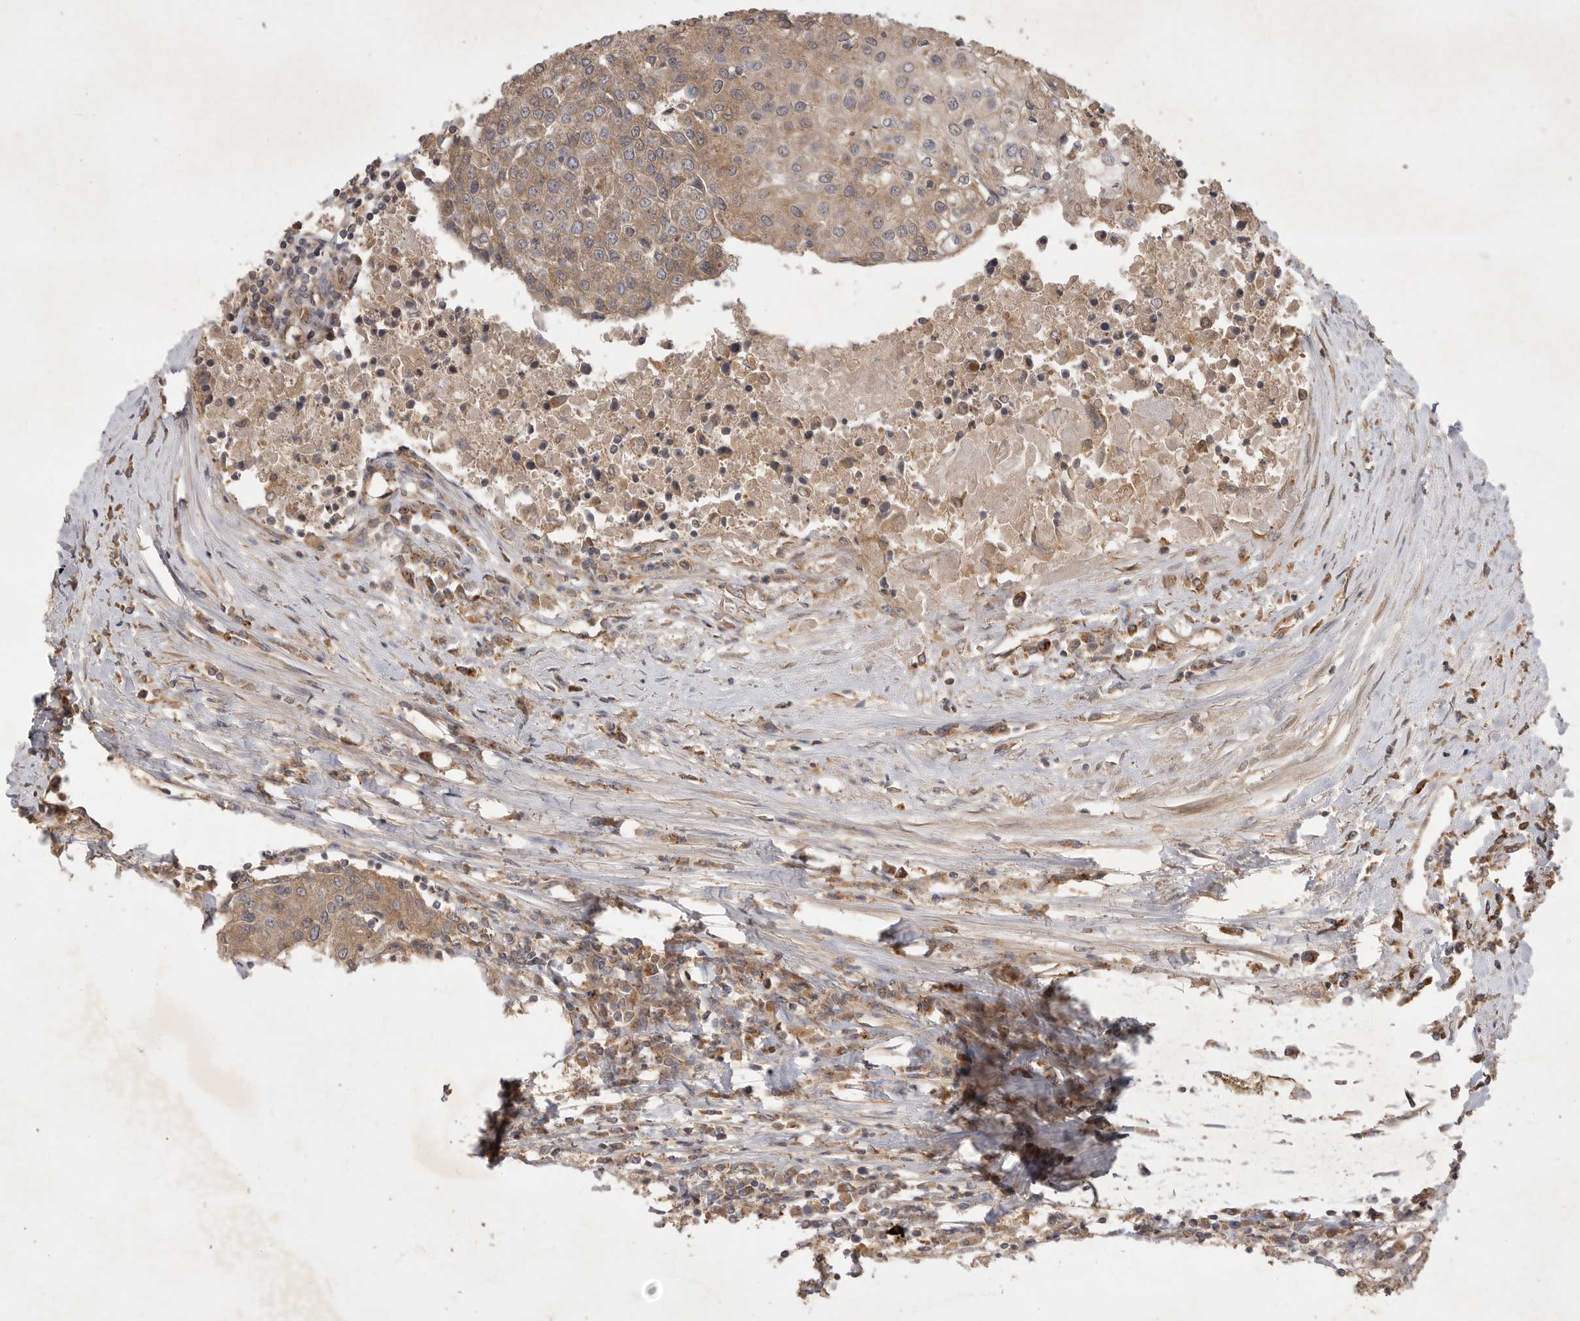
{"staining": {"intensity": "moderate", "quantity": ">75%", "location": "cytoplasmic/membranous"}, "tissue": "urothelial cancer", "cell_type": "Tumor cells", "image_type": "cancer", "snomed": [{"axis": "morphology", "description": "Urothelial carcinoma, High grade"}, {"axis": "topography", "description": "Urinary bladder"}], "caption": "Immunohistochemical staining of urothelial cancer exhibits medium levels of moderate cytoplasmic/membranous protein expression in approximately >75% of tumor cells. (IHC, brightfield microscopy, high magnification).", "gene": "ZNF232", "patient": {"sex": "female", "age": 85}}